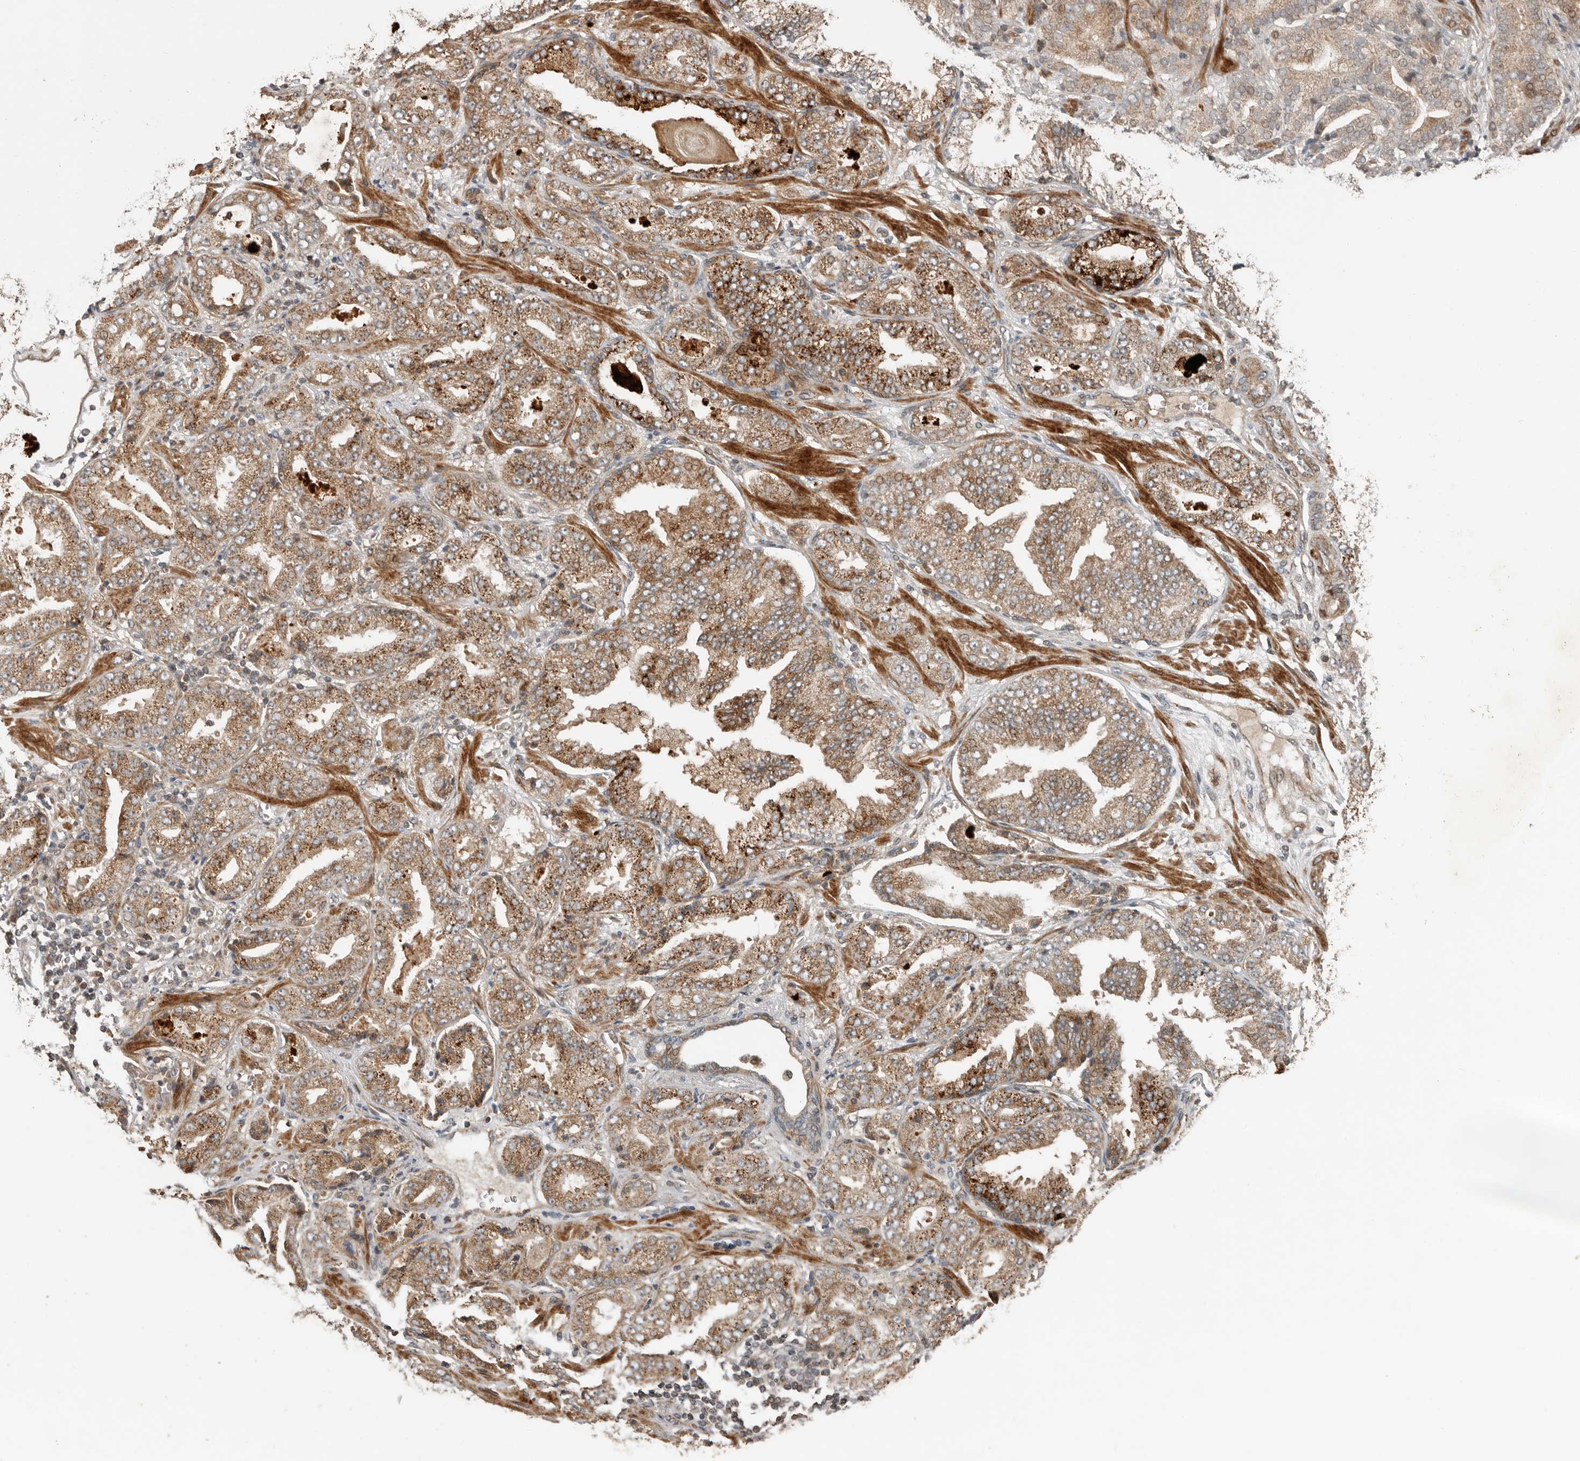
{"staining": {"intensity": "moderate", "quantity": ">75%", "location": "cytoplasmic/membranous"}, "tissue": "prostate cancer", "cell_type": "Tumor cells", "image_type": "cancer", "snomed": [{"axis": "morphology", "description": "Adenocarcinoma, High grade"}, {"axis": "topography", "description": "Prostate"}], "caption": "An image of prostate cancer stained for a protein demonstrates moderate cytoplasmic/membranous brown staining in tumor cells.", "gene": "SLC6A7", "patient": {"sex": "male", "age": 71}}